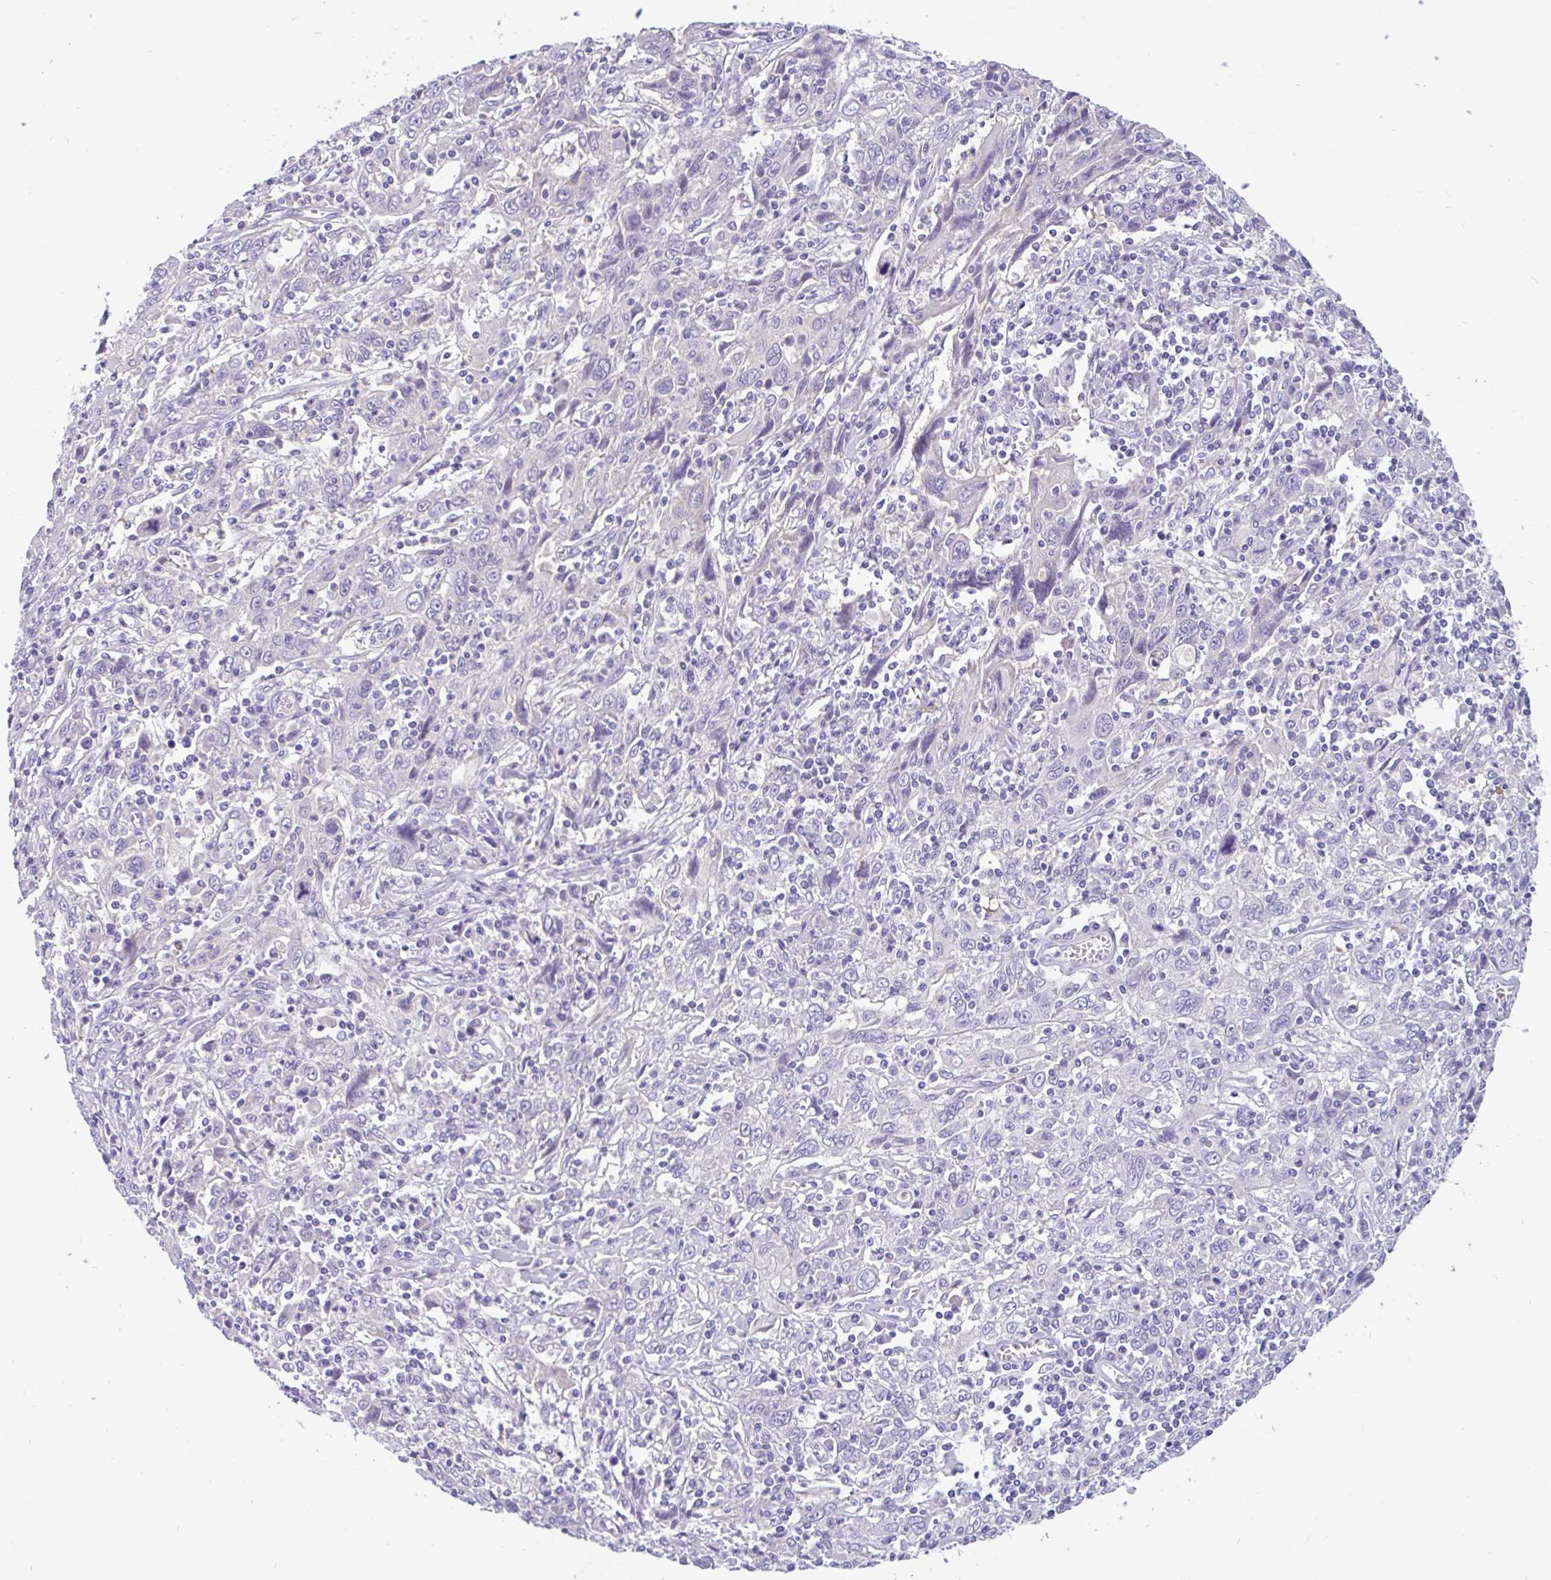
{"staining": {"intensity": "negative", "quantity": "none", "location": "none"}, "tissue": "cervical cancer", "cell_type": "Tumor cells", "image_type": "cancer", "snomed": [{"axis": "morphology", "description": "Squamous cell carcinoma, NOS"}, {"axis": "topography", "description": "Cervix"}], "caption": "This is an immunohistochemistry (IHC) photomicrograph of cervical cancer (squamous cell carcinoma). There is no positivity in tumor cells.", "gene": "KIAA2013", "patient": {"sex": "female", "age": 46}}